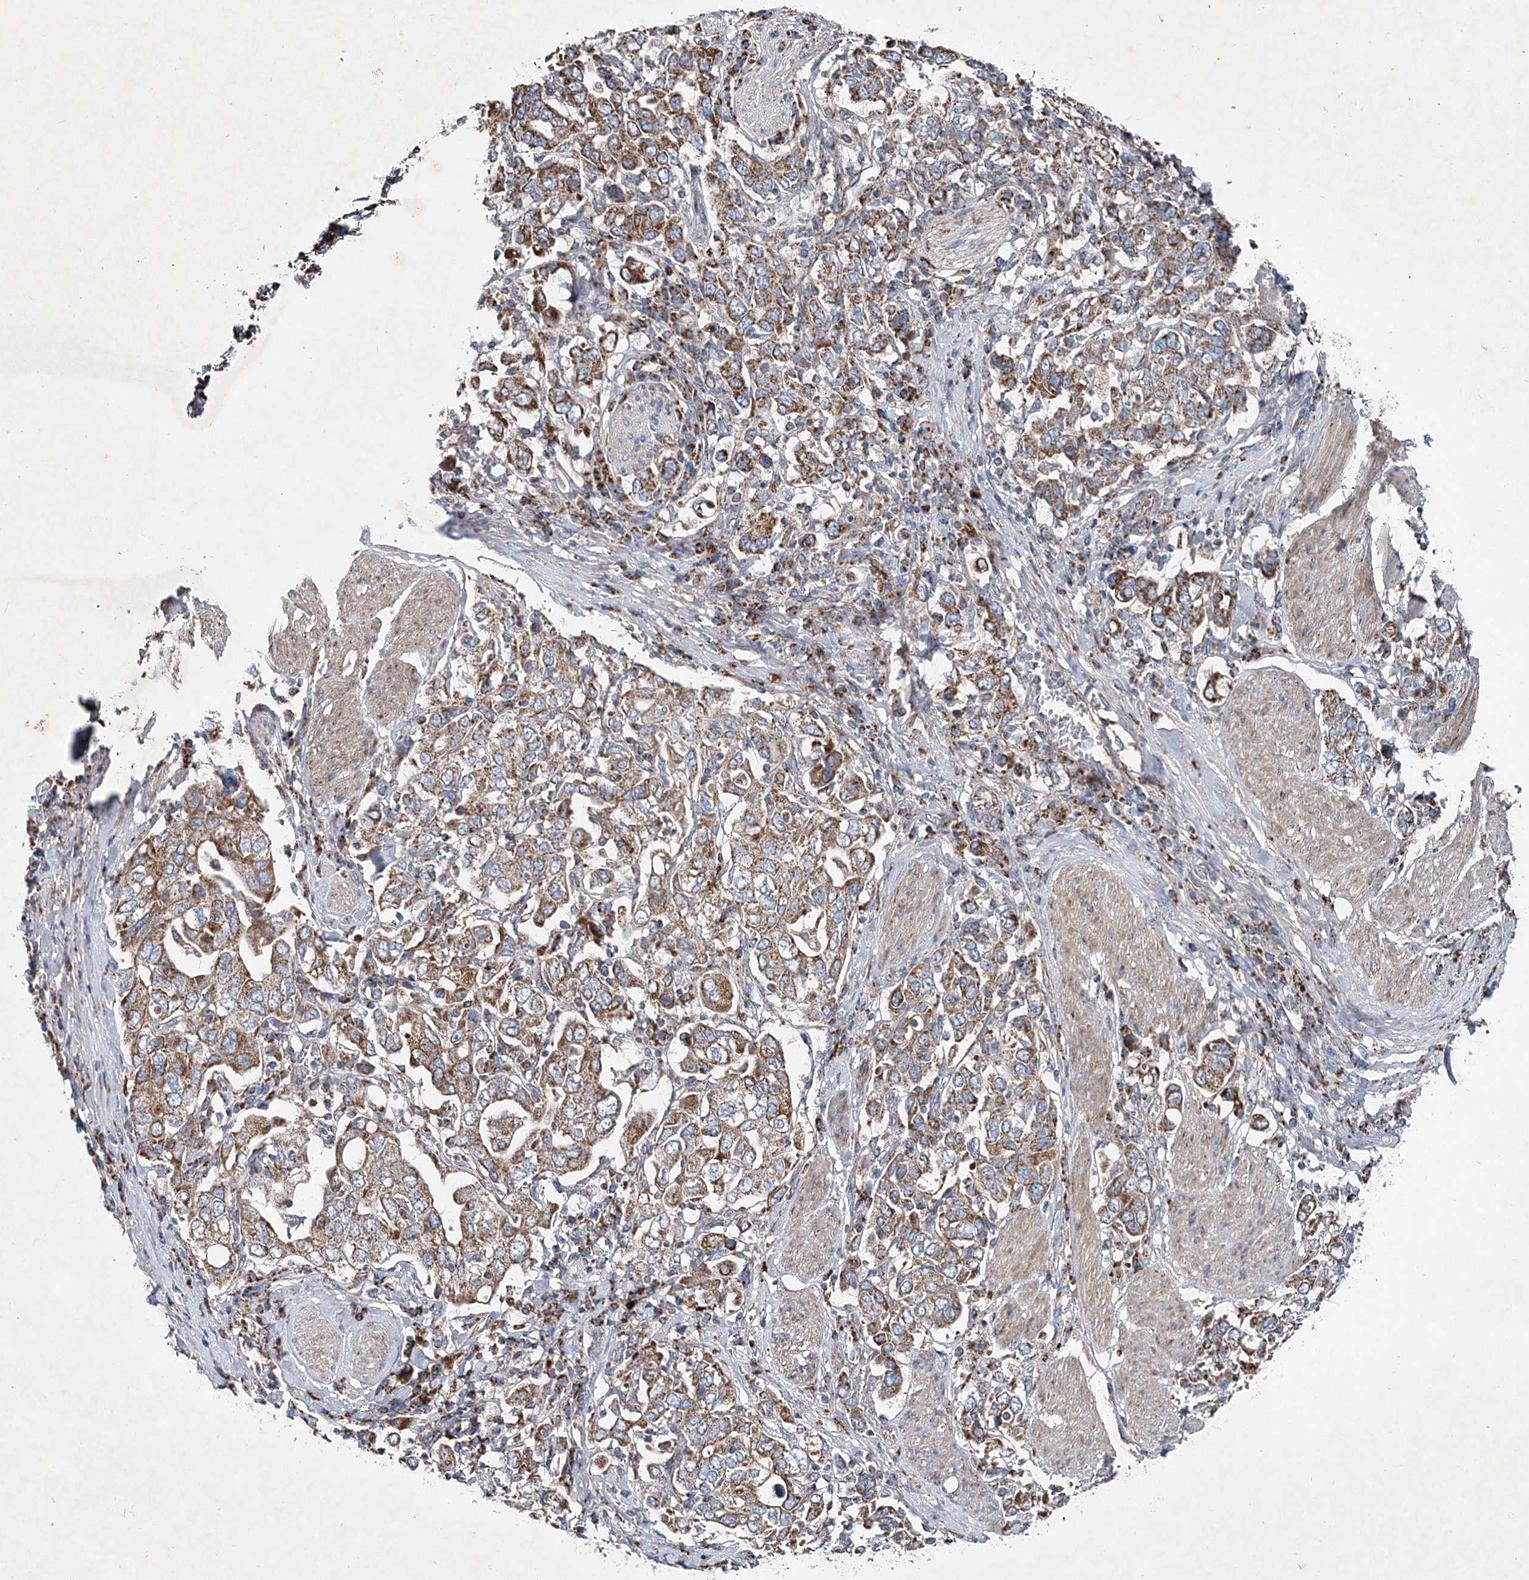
{"staining": {"intensity": "moderate", "quantity": ">75%", "location": "cytoplasmic/membranous"}, "tissue": "stomach cancer", "cell_type": "Tumor cells", "image_type": "cancer", "snomed": [{"axis": "morphology", "description": "Adenocarcinoma, NOS"}, {"axis": "topography", "description": "Stomach, upper"}], "caption": "Immunohistochemistry staining of stomach adenocarcinoma, which displays medium levels of moderate cytoplasmic/membranous positivity in approximately >75% of tumor cells indicating moderate cytoplasmic/membranous protein expression. The staining was performed using DAB (3,3'-diaminobenzidine) (brown) for protein detection and nuclei were counterstained in hematoxylin (blue).", "gene": "SPAG16", "patient": {"sex": "male", "age": 62}}